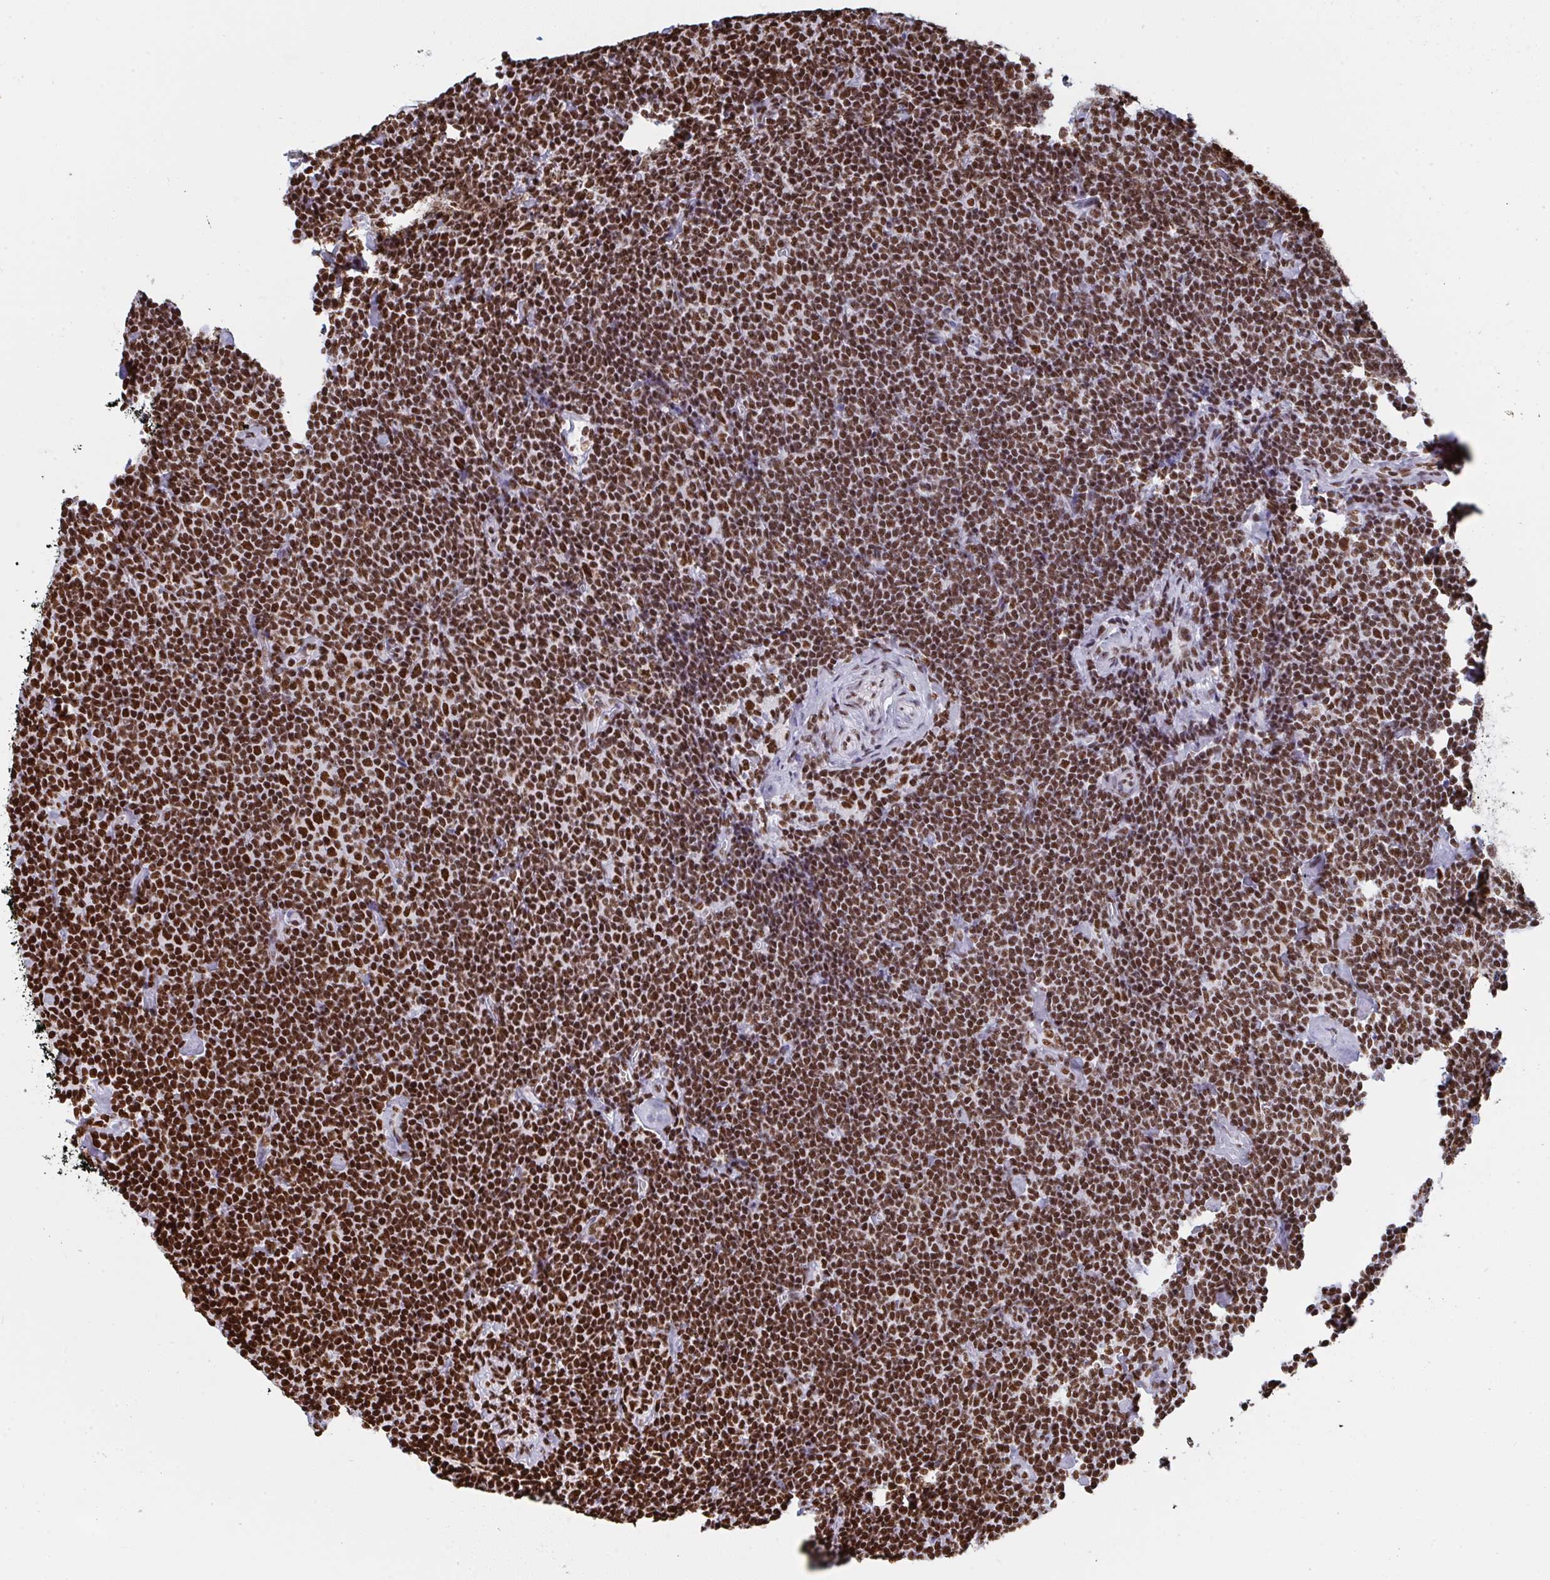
{"staining": {"intensity": "strong", "quantity": ">75%", "location": "nuclear"}, "tissue": "lymphoma", "cell_type": "Tumor cells", "image_type": "cancer", "snomed": [{"axis": "morphology", "description": "Malignant lymphoma, non-Hodgkin's type, Low grade"}, {"axis": "topography", "description": "Lymph node"}], "caption": "Protein staining exhibits strong nuclear expression in approximately >75% of tumor cells in lymphoma. (Stains: DAB in brown, nuclei in blue, Microscopy: brightfield microscopy at high magnification).", "gene": "GAR1", "patient": {"sex": "male", "age": 81}}